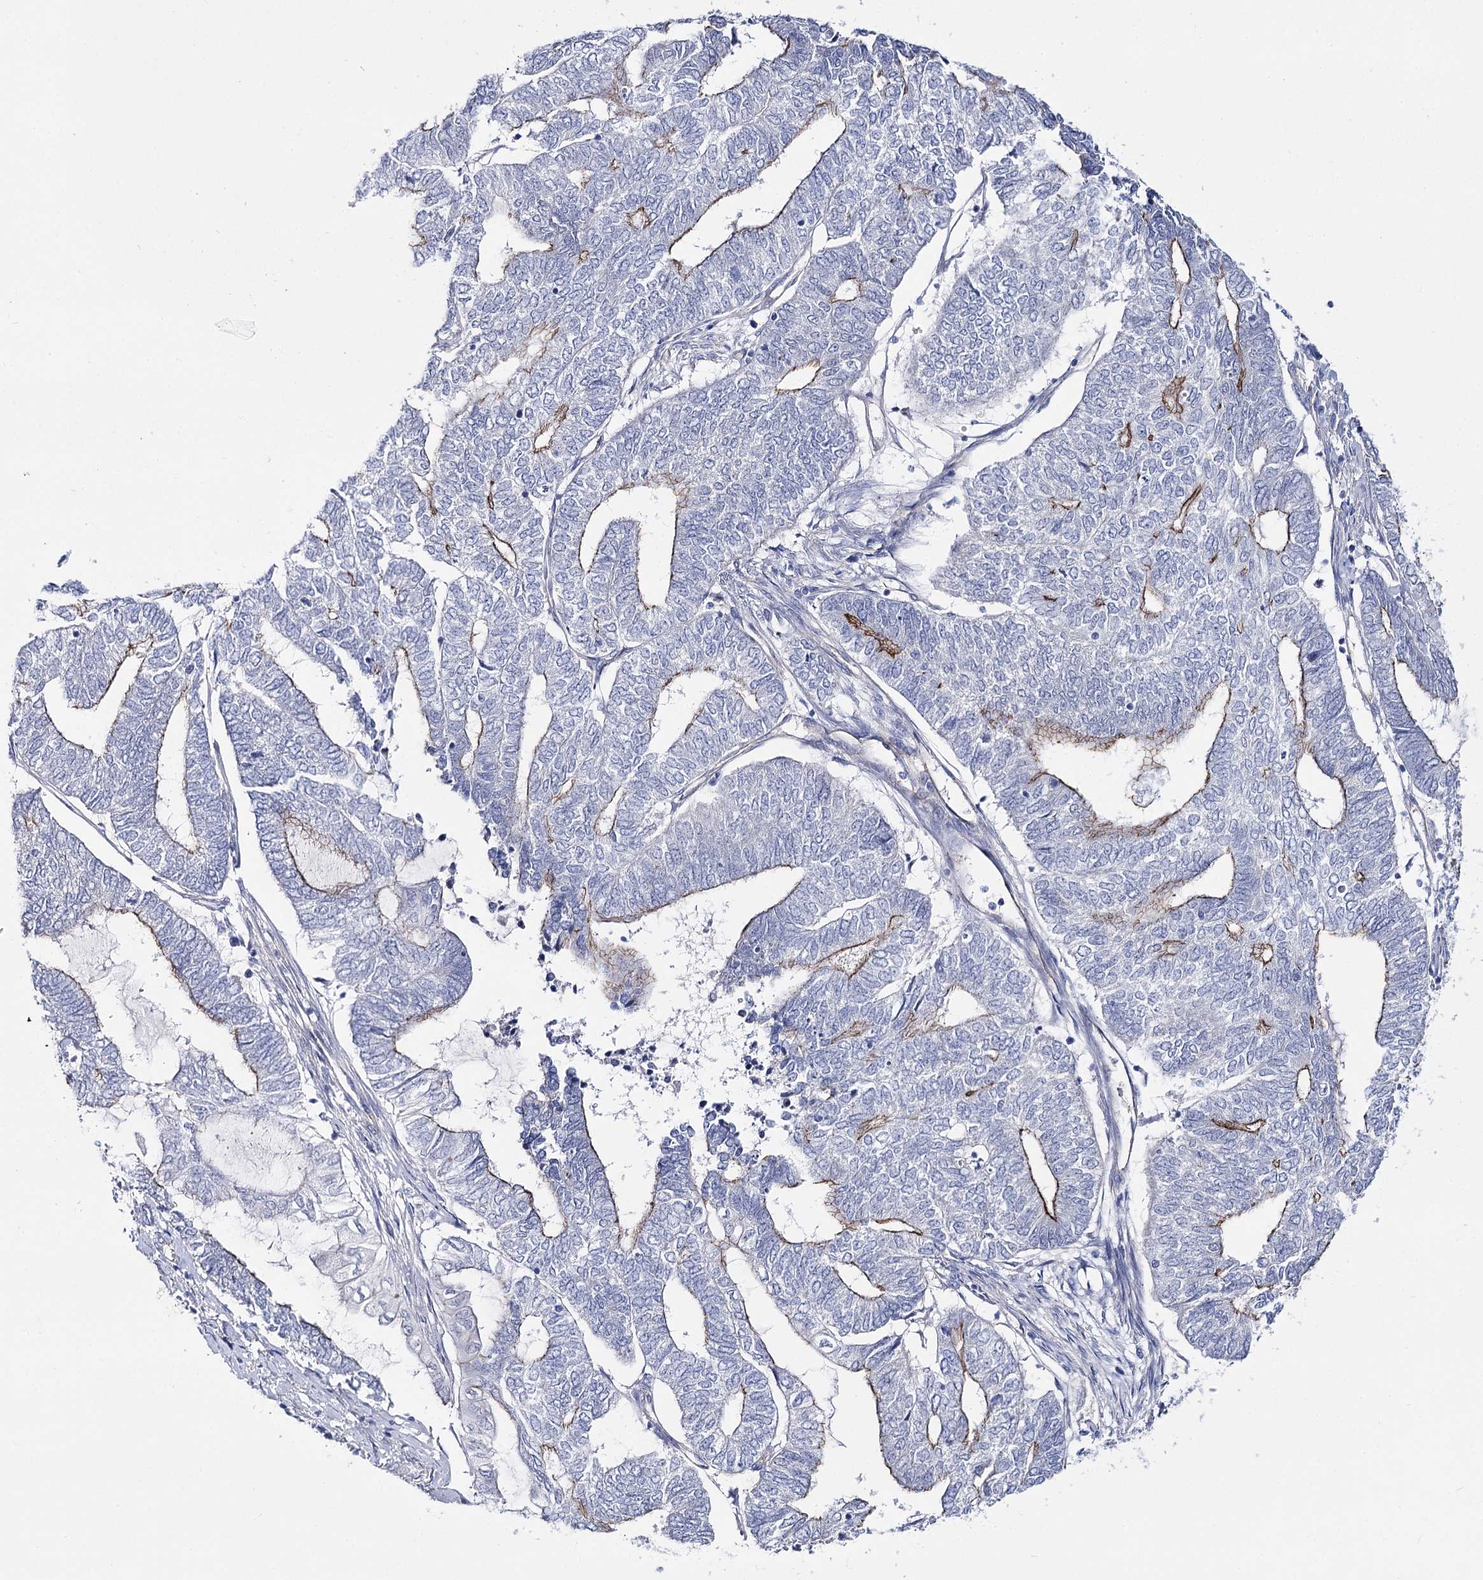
{"staining": {"intensity": "moderate", "quantity": "<25%", "location": "cytoplasmic/membranous"}, "tissue": "endometrial cancer", "cell_type": "Tumor cells", "image_type": "cancer", "snomed": [{"axis": "morphology", "description": "Adenocarcinoma, NOS"}, {"axis": "topography", "description": "Uterus"}, {"axis": "topography", "description": "Endometrium"}], "caption": "Immunohistochemistry (IHC) histopathology image of human endometrial adenocarcinoma stained for a protein (brown), which demonstrates low levels of moderate cytoplasmic/membranous expression in approximately <25% of tumor cells.", "gene": "NRAP", "patient": {"sex": "female", "age": 70}}